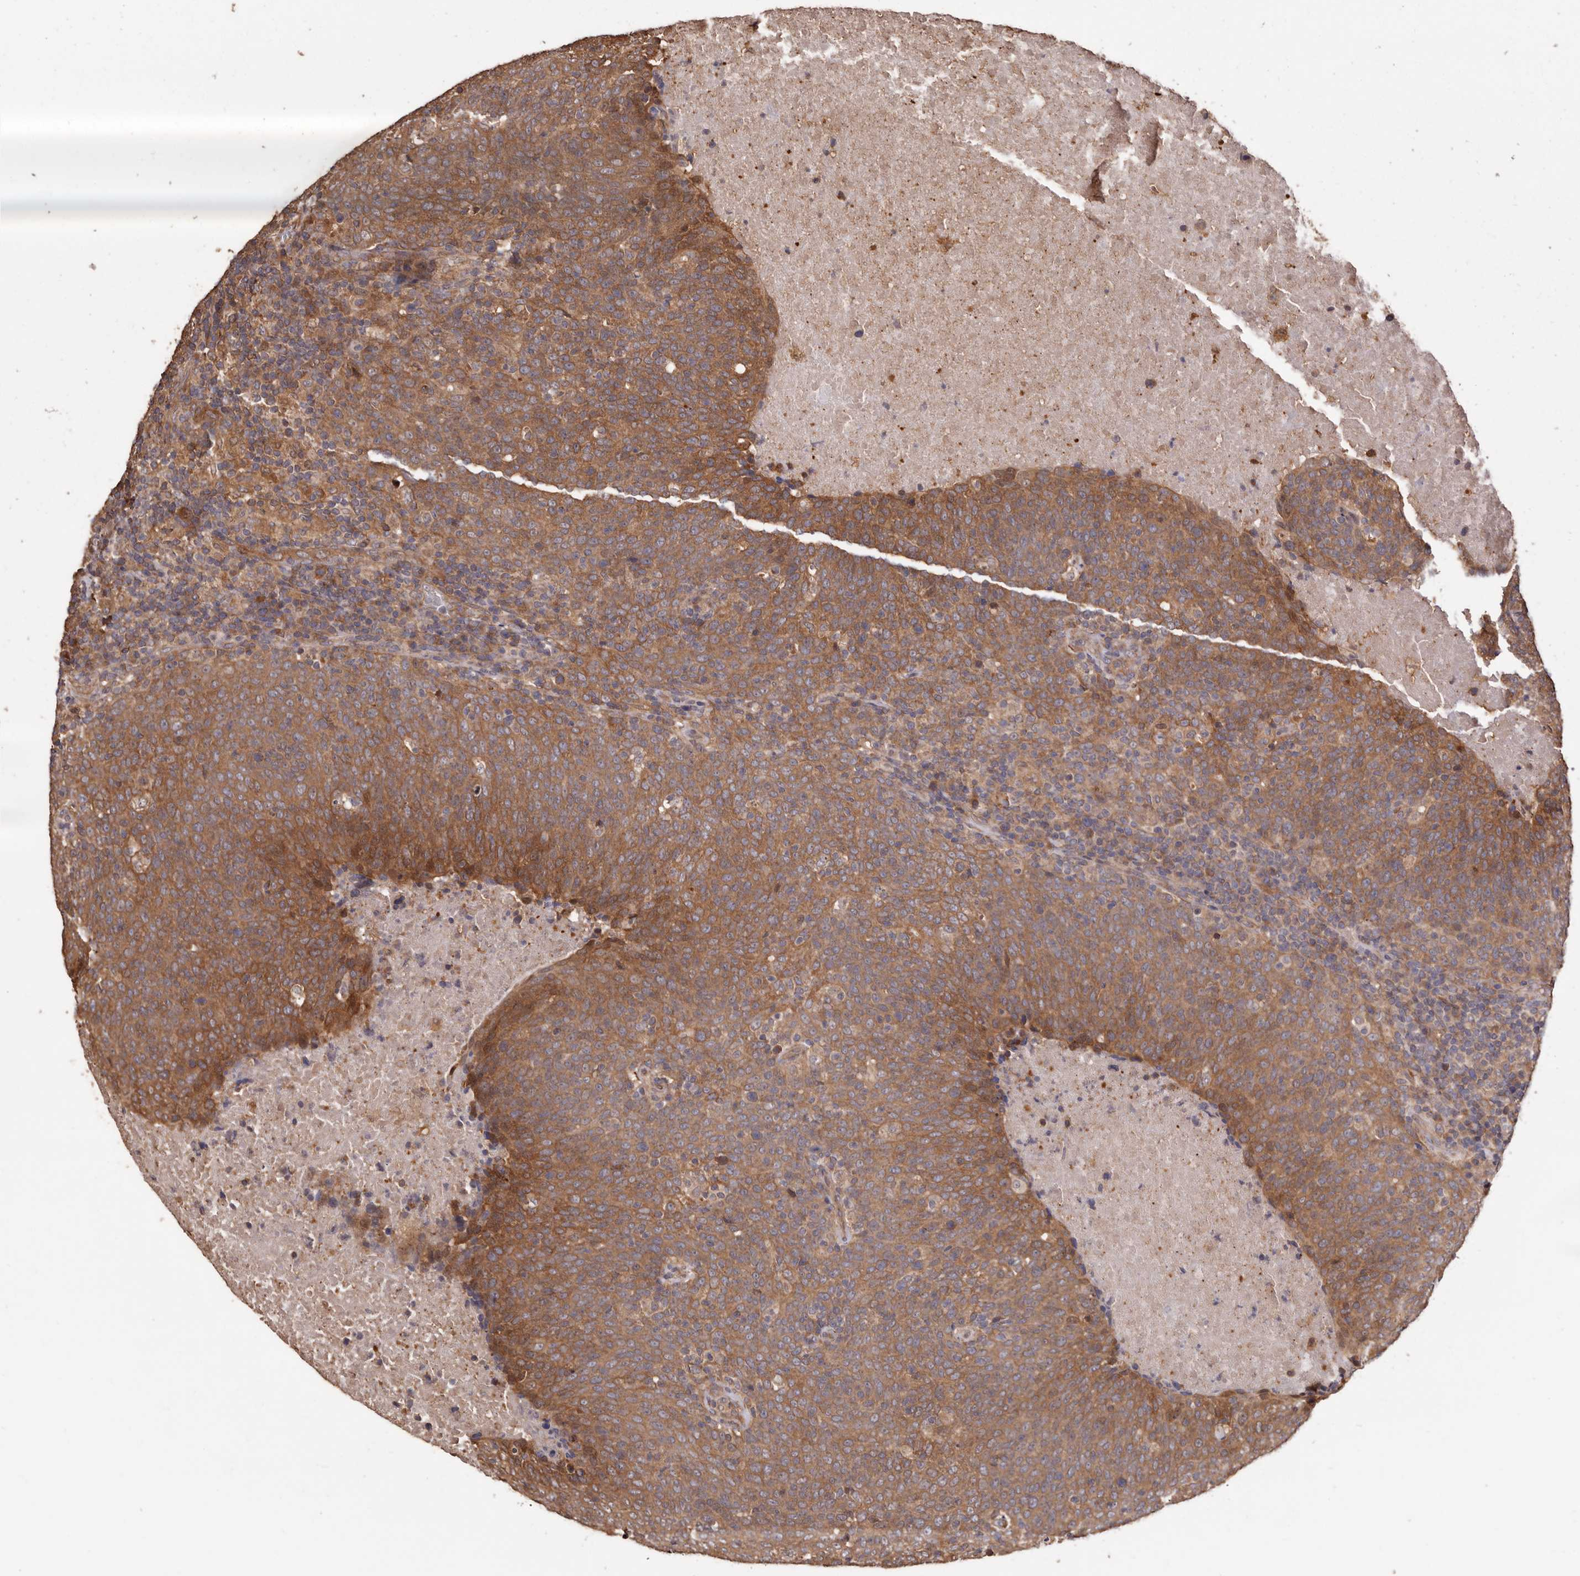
{"staining": {"intensity": "moderate", "quantity": ">75%", "location": "cytoplasmic/membranous"}, "tissue": "head and neck cancer", "cell_type": "Tumor cells", "image_type": "cancer", "snomed": [{"axis": "morphology", "description": "Squamous cell carcinoma, NOS"}, {"axis": "morphology", "description": "Squamous cell carcinoma, metastatic, NOS"}, {"axis": "topography", "description": "Lymph node"}, {"axis": "topography", "description": "Head-Neck"}], "caption": "This is an image of immunohistochemistry (IHC) staining of squamous cell carcinoma (head and neck), which shows moderate positivity in the cytoplasmic/membranous of tumor cells.", "gene": "COQ8B", "patient": {"sex": "male", "age": 62}}